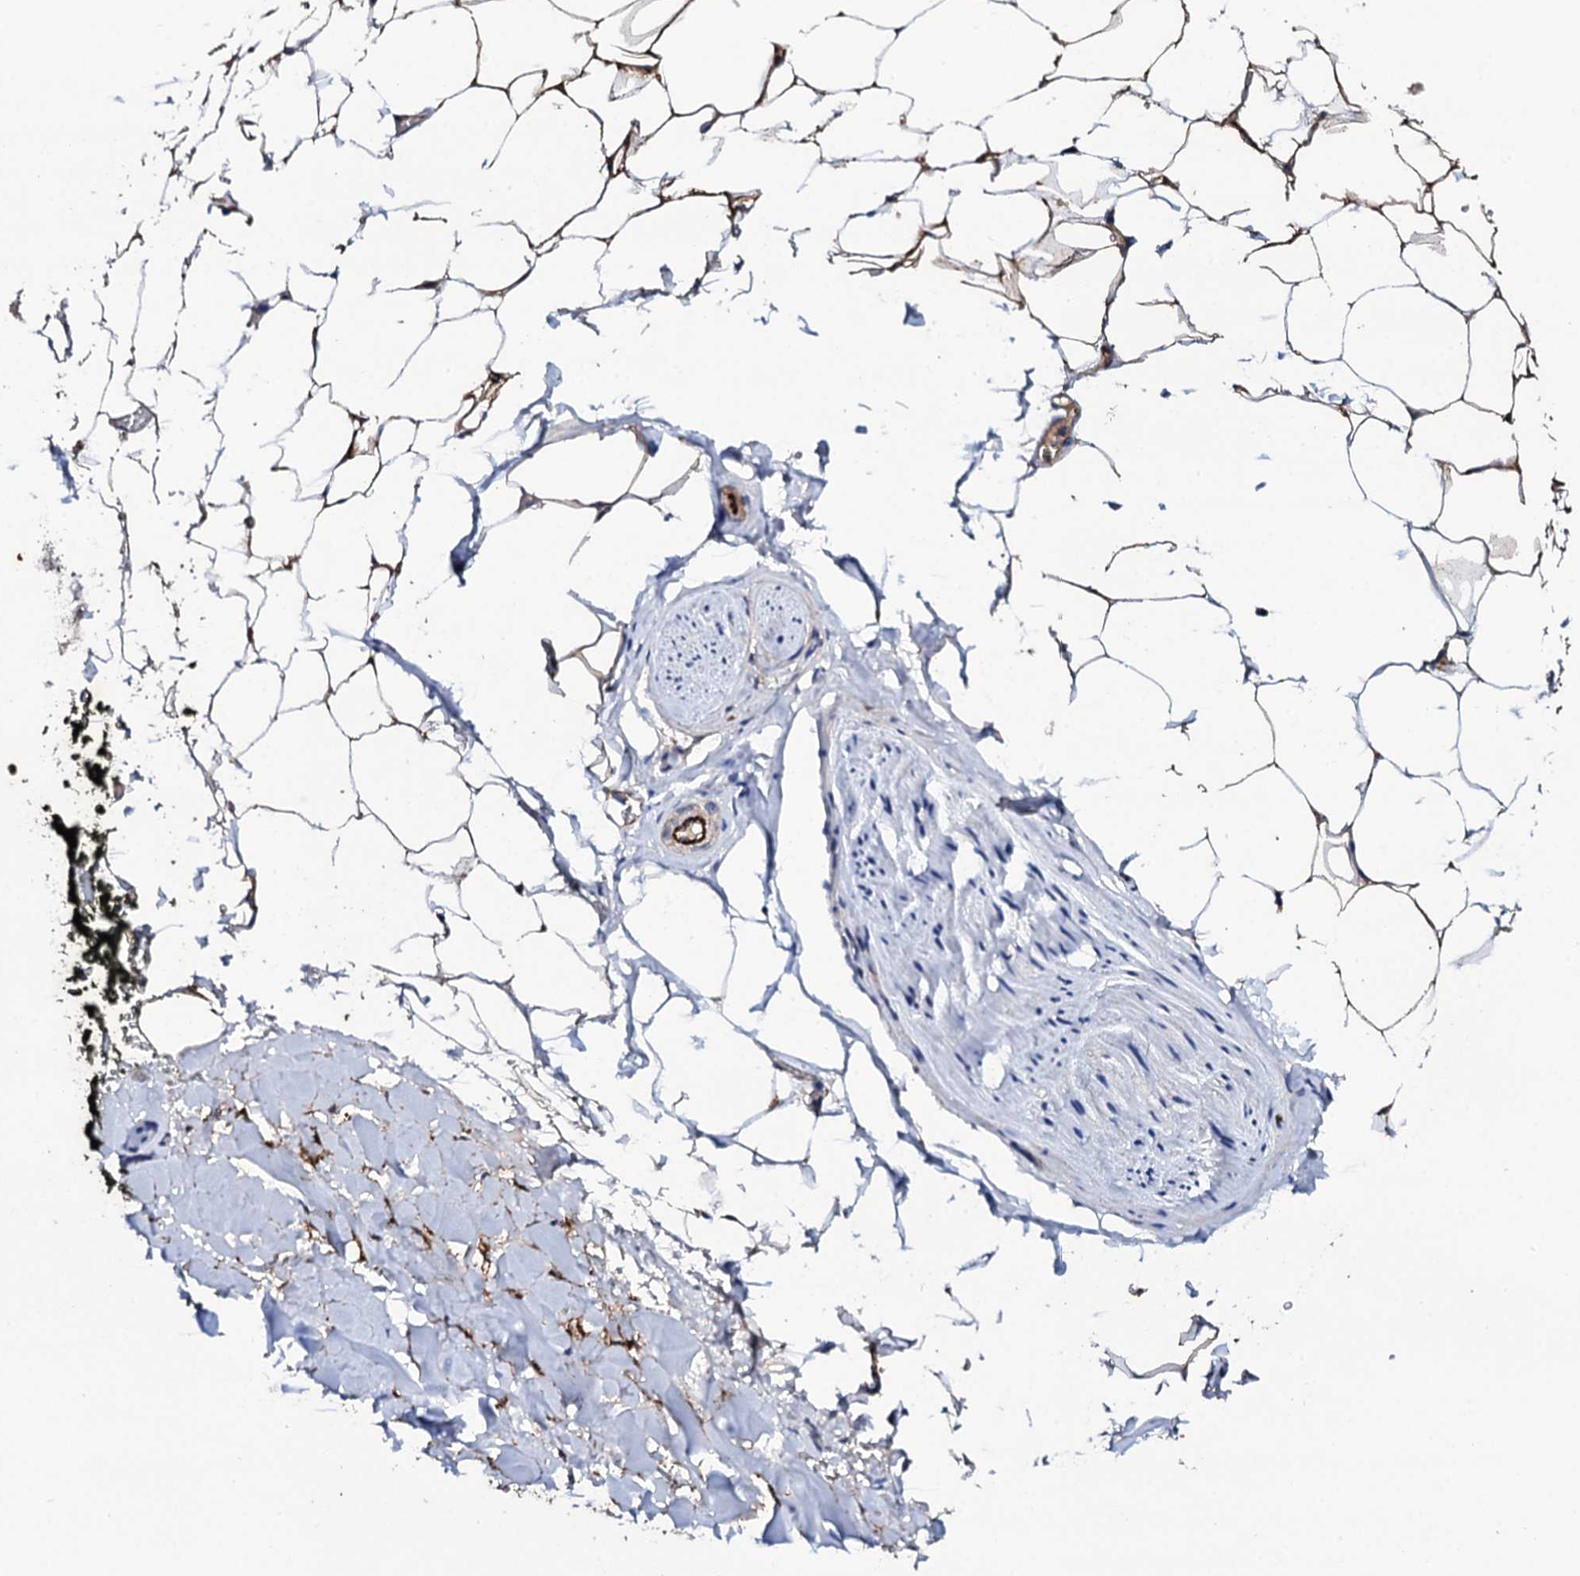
{"staining": {"intensity": "moderate", "quantity": ">75%", "location": "cytoplasmic/membranous"}, "tissue": "adipose tissue", "cell_type": "Adipocytes", "image_type": "normal", "snomed": [{"axis": "morphology", "description": "Normal tissue, NOS"}, {"axis": "morphology", "description": "Adenocarcinoma, Low grade"}, {"axis": "topography", "description": "Prostate"}, {"axis": "topography", "description": "Peripheral nerve tissue"}], "caption": "Adipocytes exhibit medium levels of moderate cytoplasmic/membranous positivity in about >75% of cells in benign human adipose tissue.", "gene": "DBX1", "patient": {"sex": "male", "age": 63}}